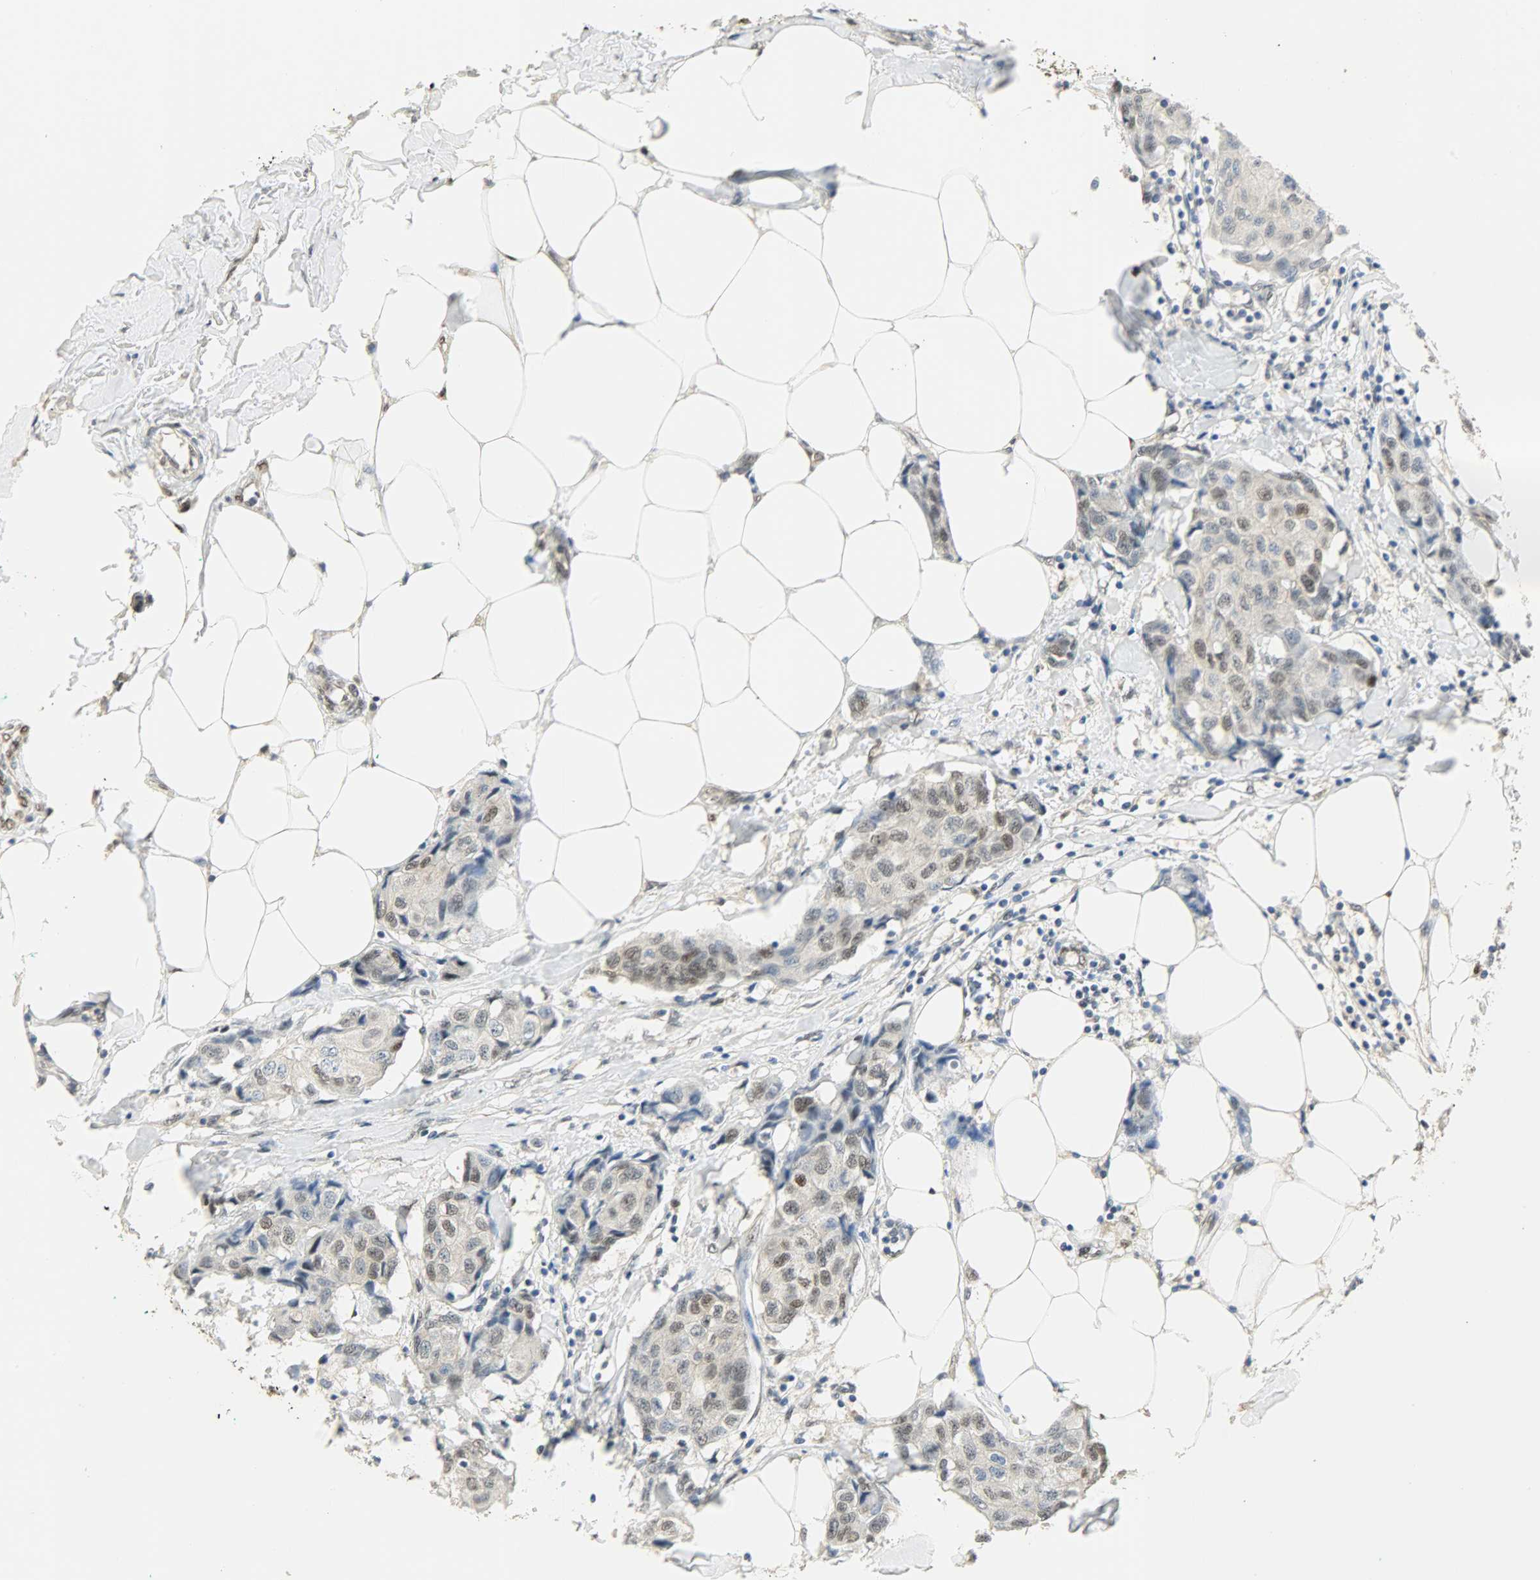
{"staining": {"intensity": "moderate", "quantity": ">75%", "location": "nuclear"}, "tissue": "breast cancer", "cell_type": "Tumor cells", "image_type": "cancer", "snomed": [{"axis": "morphology", "description": "Duct carcinoma"}, {"axis": "topography", "description": "Breast"}], "caption": "Immunohistochemical staining of breast invasive ductal carcinoma shows moderate nuclear protein positivity in about >75% of tumor cells.", "gene": "NPEPL1", "patient": {"sex": "female", "age": 80}}